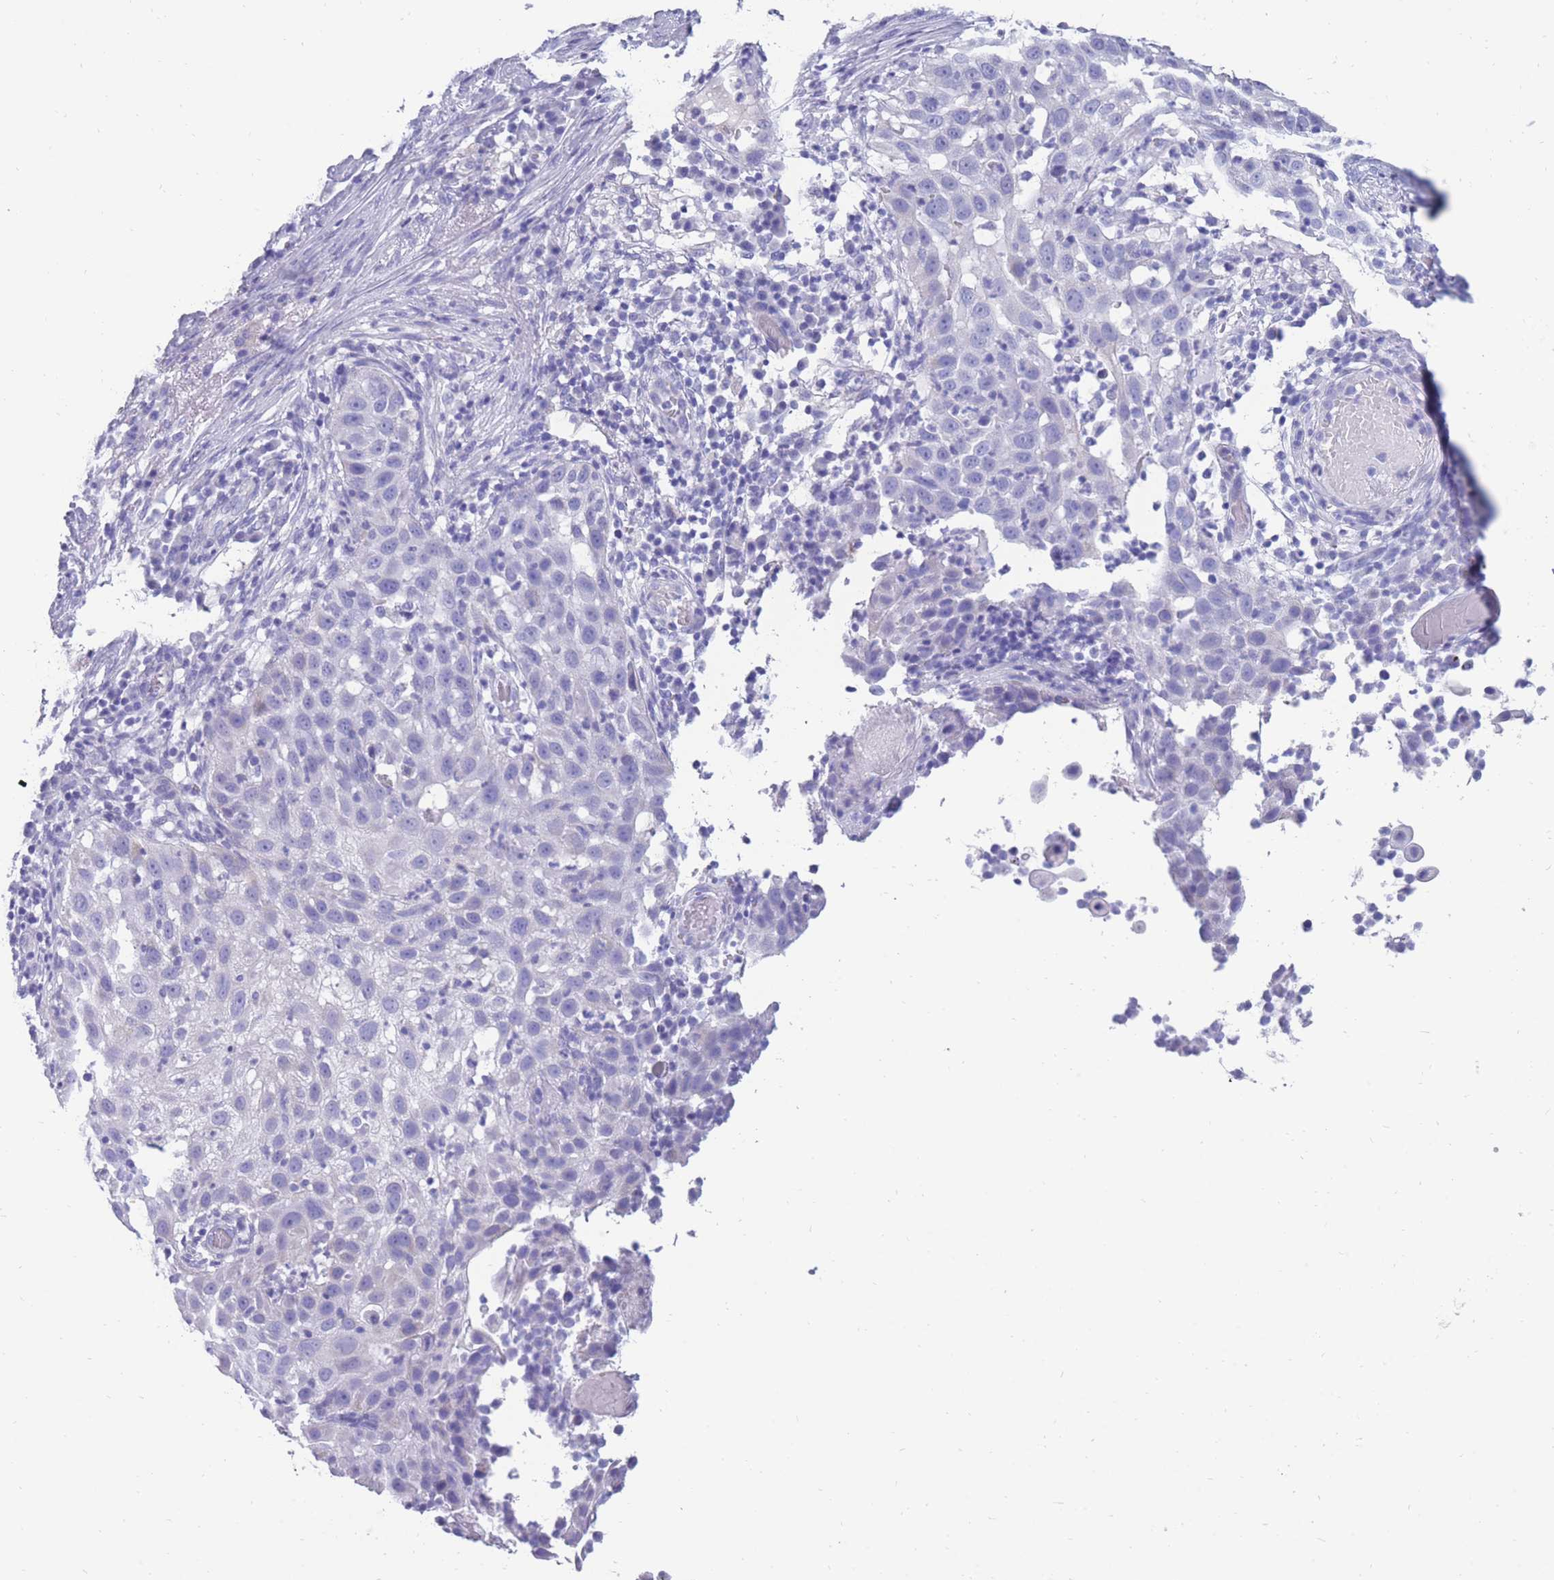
{"staining": {"intensity": "negative", "quantity": "none", "location": "none"}, "tissue": "skin cancer", "cell_type": "Tumor cells", "image_type": "cancer", "snomed": [{"axis": "morphology", "description": "Squamous cell carcinoma, NOS"}, {"axis": "topography", "description": "Skin"}], "caption": "This is an immunohistochemistry (IHC) micrograph of human squamous cell carcinoma (skin). There is no positivity in tumor cells.", "gene": "INTS2", "patient": {"sex": "female", "age": 44}}